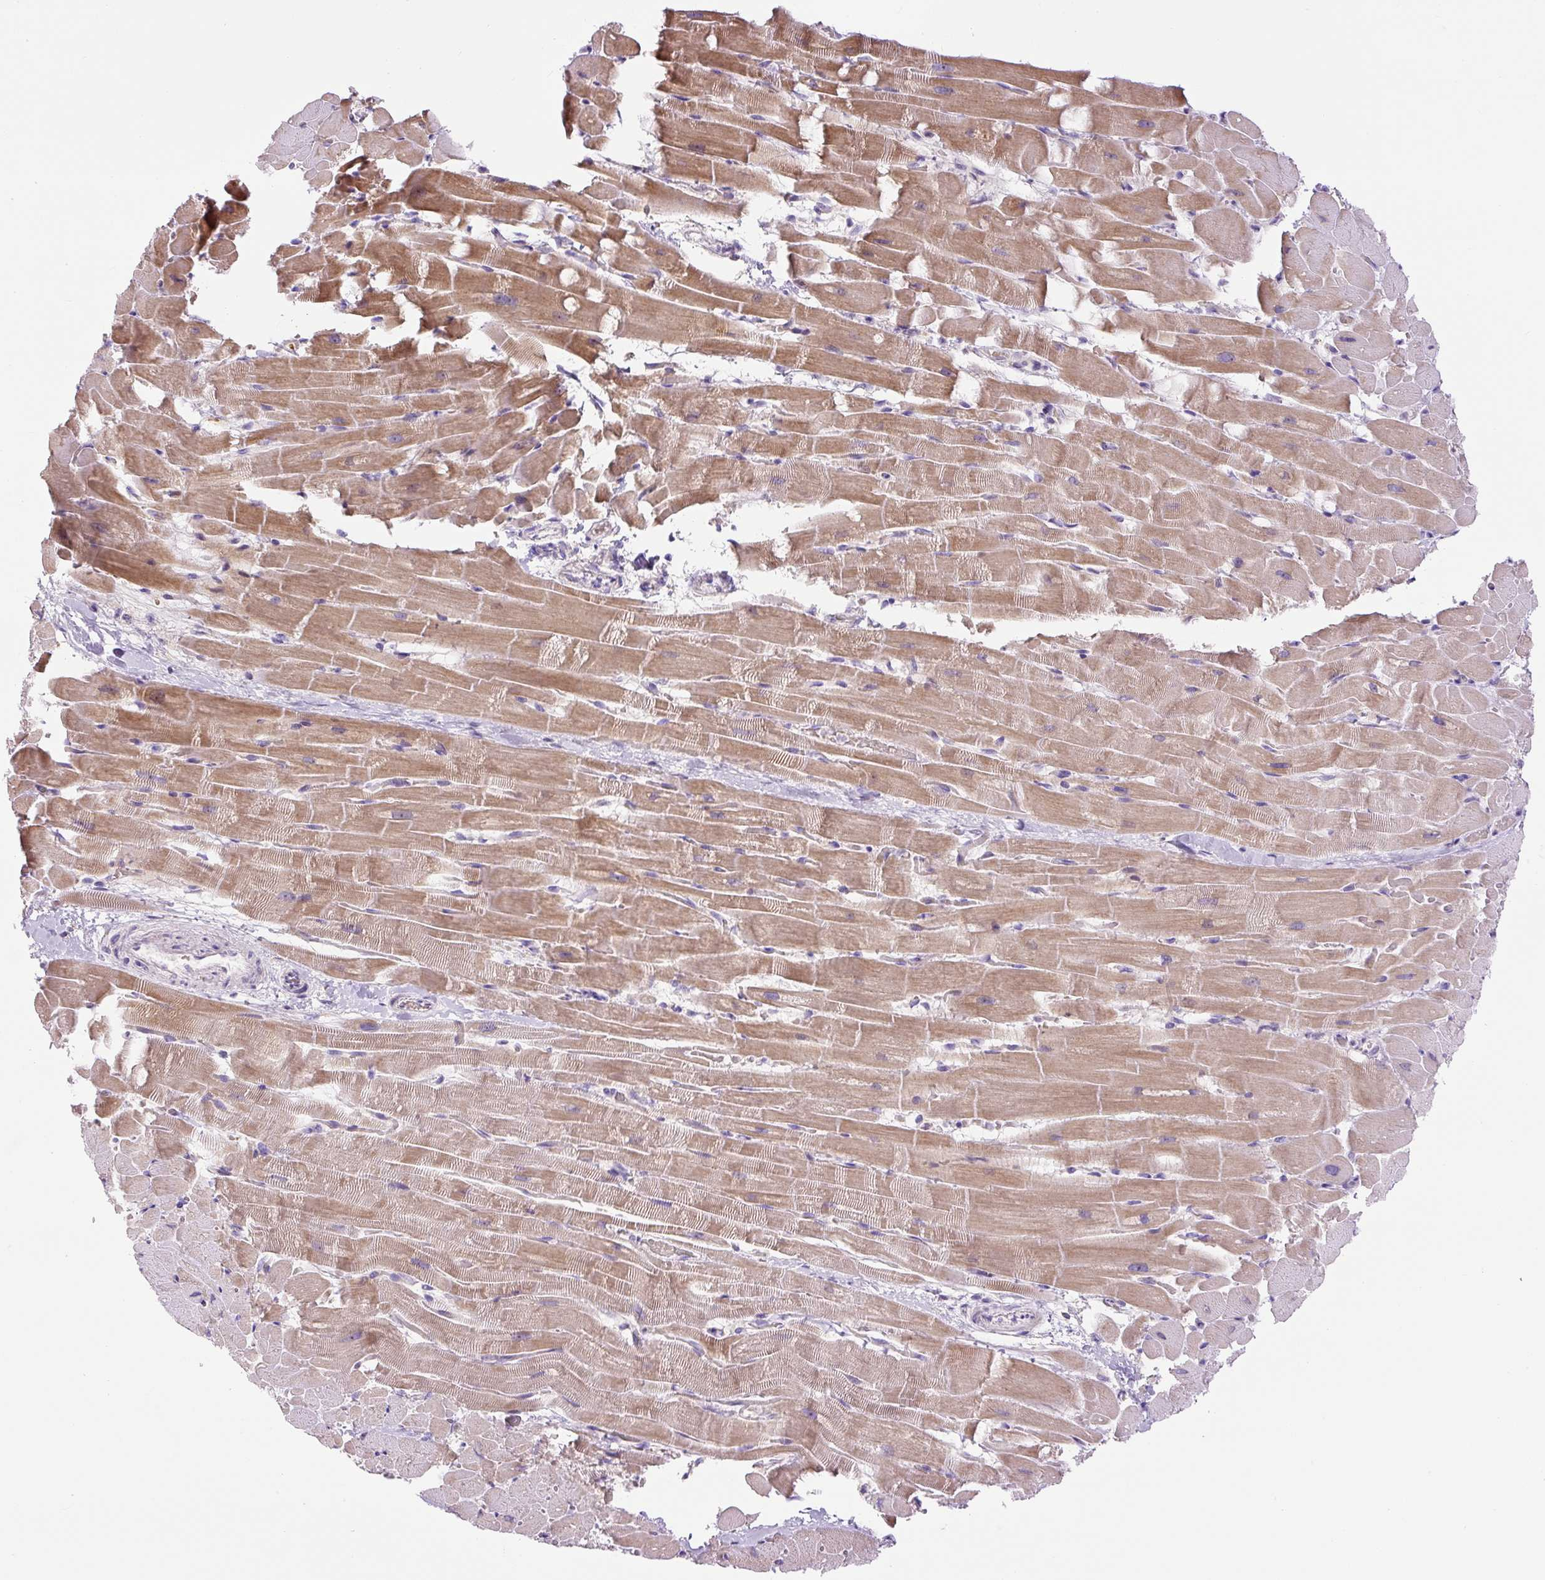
{"staining": {"intensity": "moderate", "quantity": "25%-75%", "location": "cytoplasmic/membranous"}, "tissue": "heart muscle", "cell_type": "Cardiomyocytes", "image_type": "normal", "snomed": [{"axis": "morphology", "description": "Normal tissue, NOS"}, {"axis": "topography", "description": "Heart"}], "caption": "This histopathology image displays benign heart muscle stained with immunohistochemistry to label a protein in brown. The cytoplasmic/membranous of cardiomyocytes show moderate positivity for the protein. Nuclei are counter-stained blue.", "gene": "ZNF596", "patient": {"sex": "male", "age": 37}}